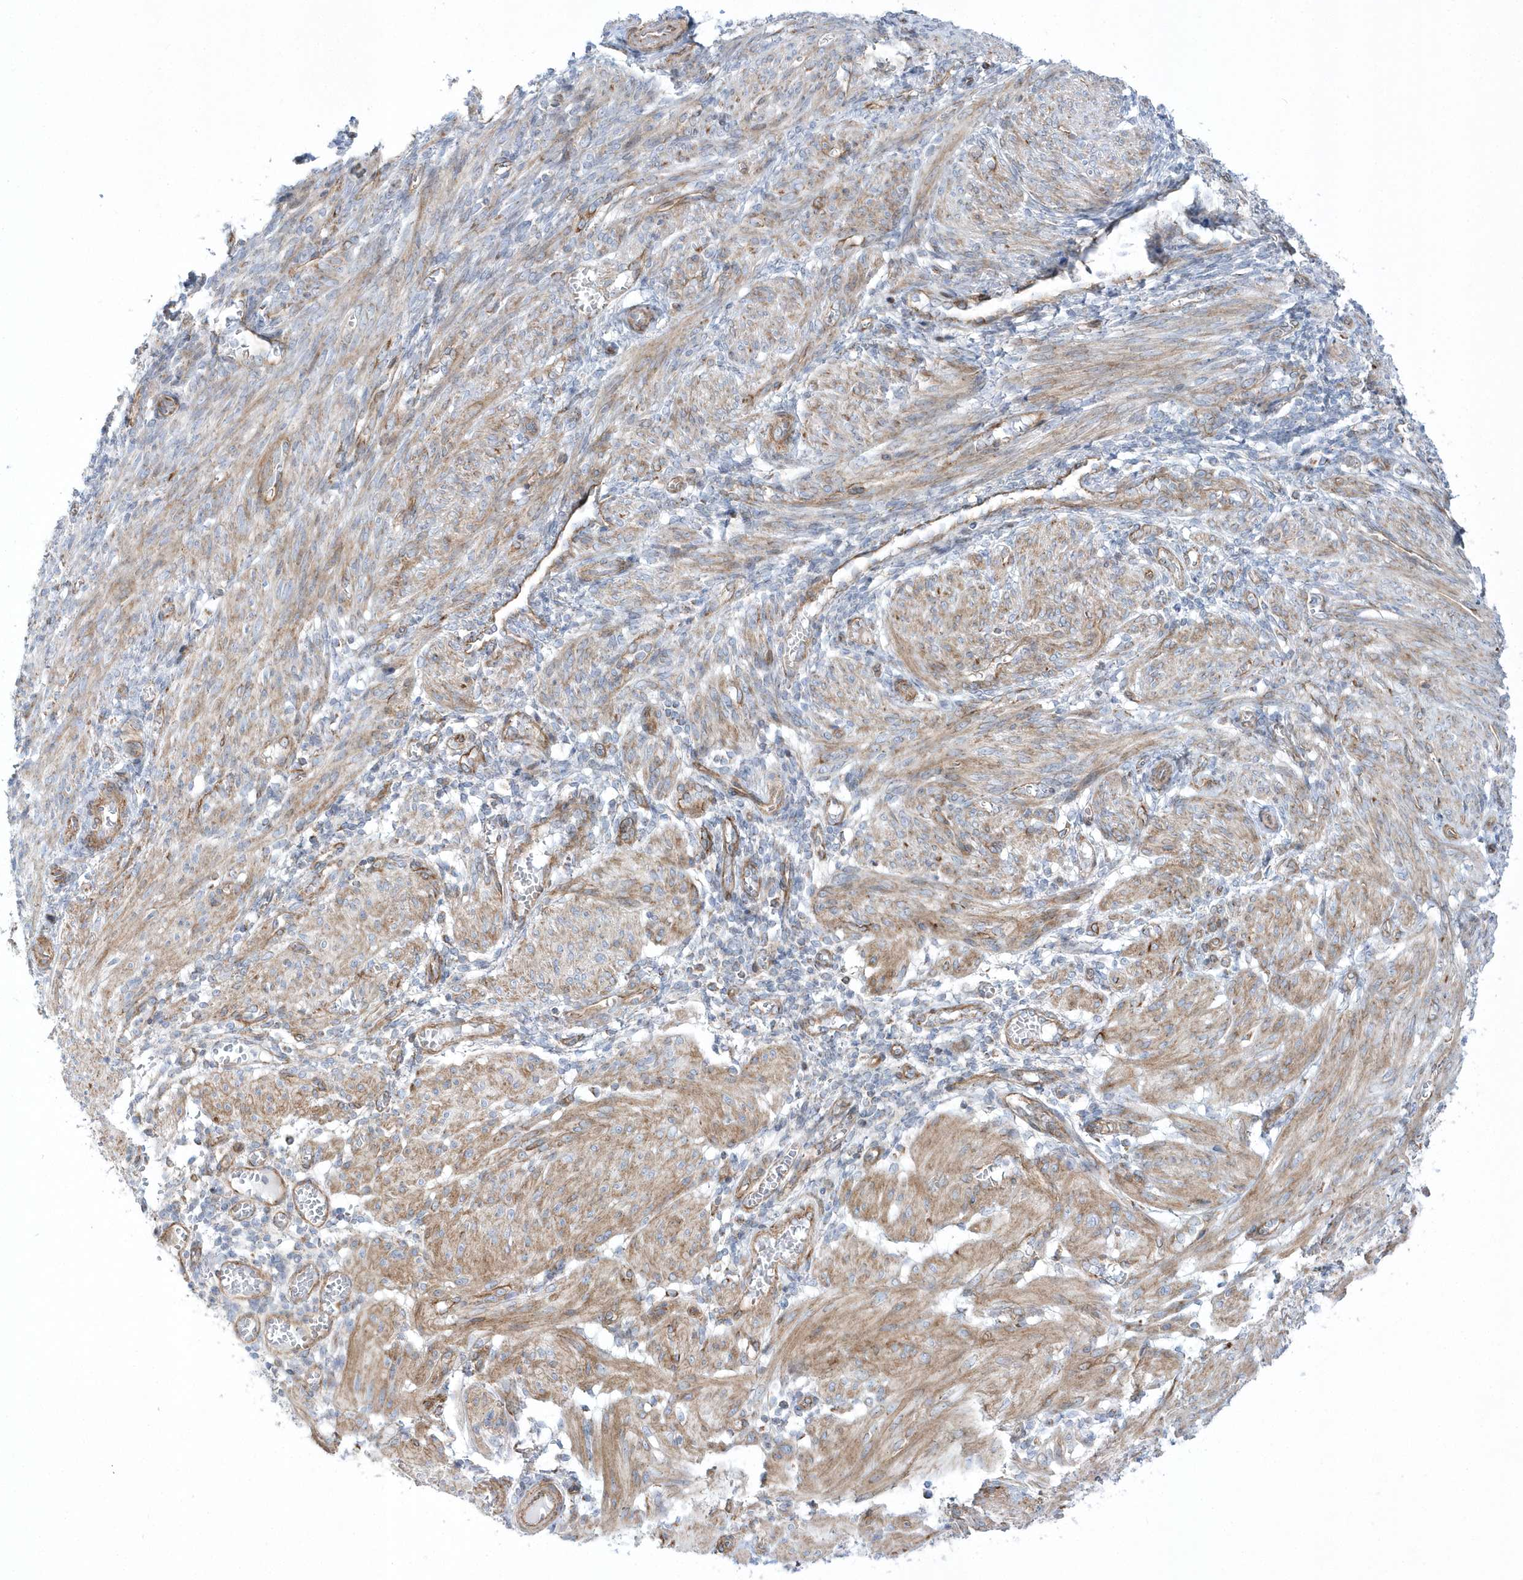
{"staining": {"intensity": "moderate", "quantity": ">75%", "location": "cytoplasmic/membranous"}, "tissue": "smooth muscle", "cell_type": "Smooth muscle cells", "image_type": "normal", "snomed": [{"axis": "morphology", "description": "Normal tissue, NOS"}, {"axis": "topography", "description": "Smooth muscle"}], "caption": "DAB immunohistochemical staining of normal smooth muscle exhibits moderate cytoplasmic/membranous protein positivity in about >75% of smooth muscle cells. (DAB (3,3'-diaminobenzidine) = brown stain, brightfield microscopy at high magnification).", "gene": "OPA1", "patient": {"sex": "female", "age": 39}}